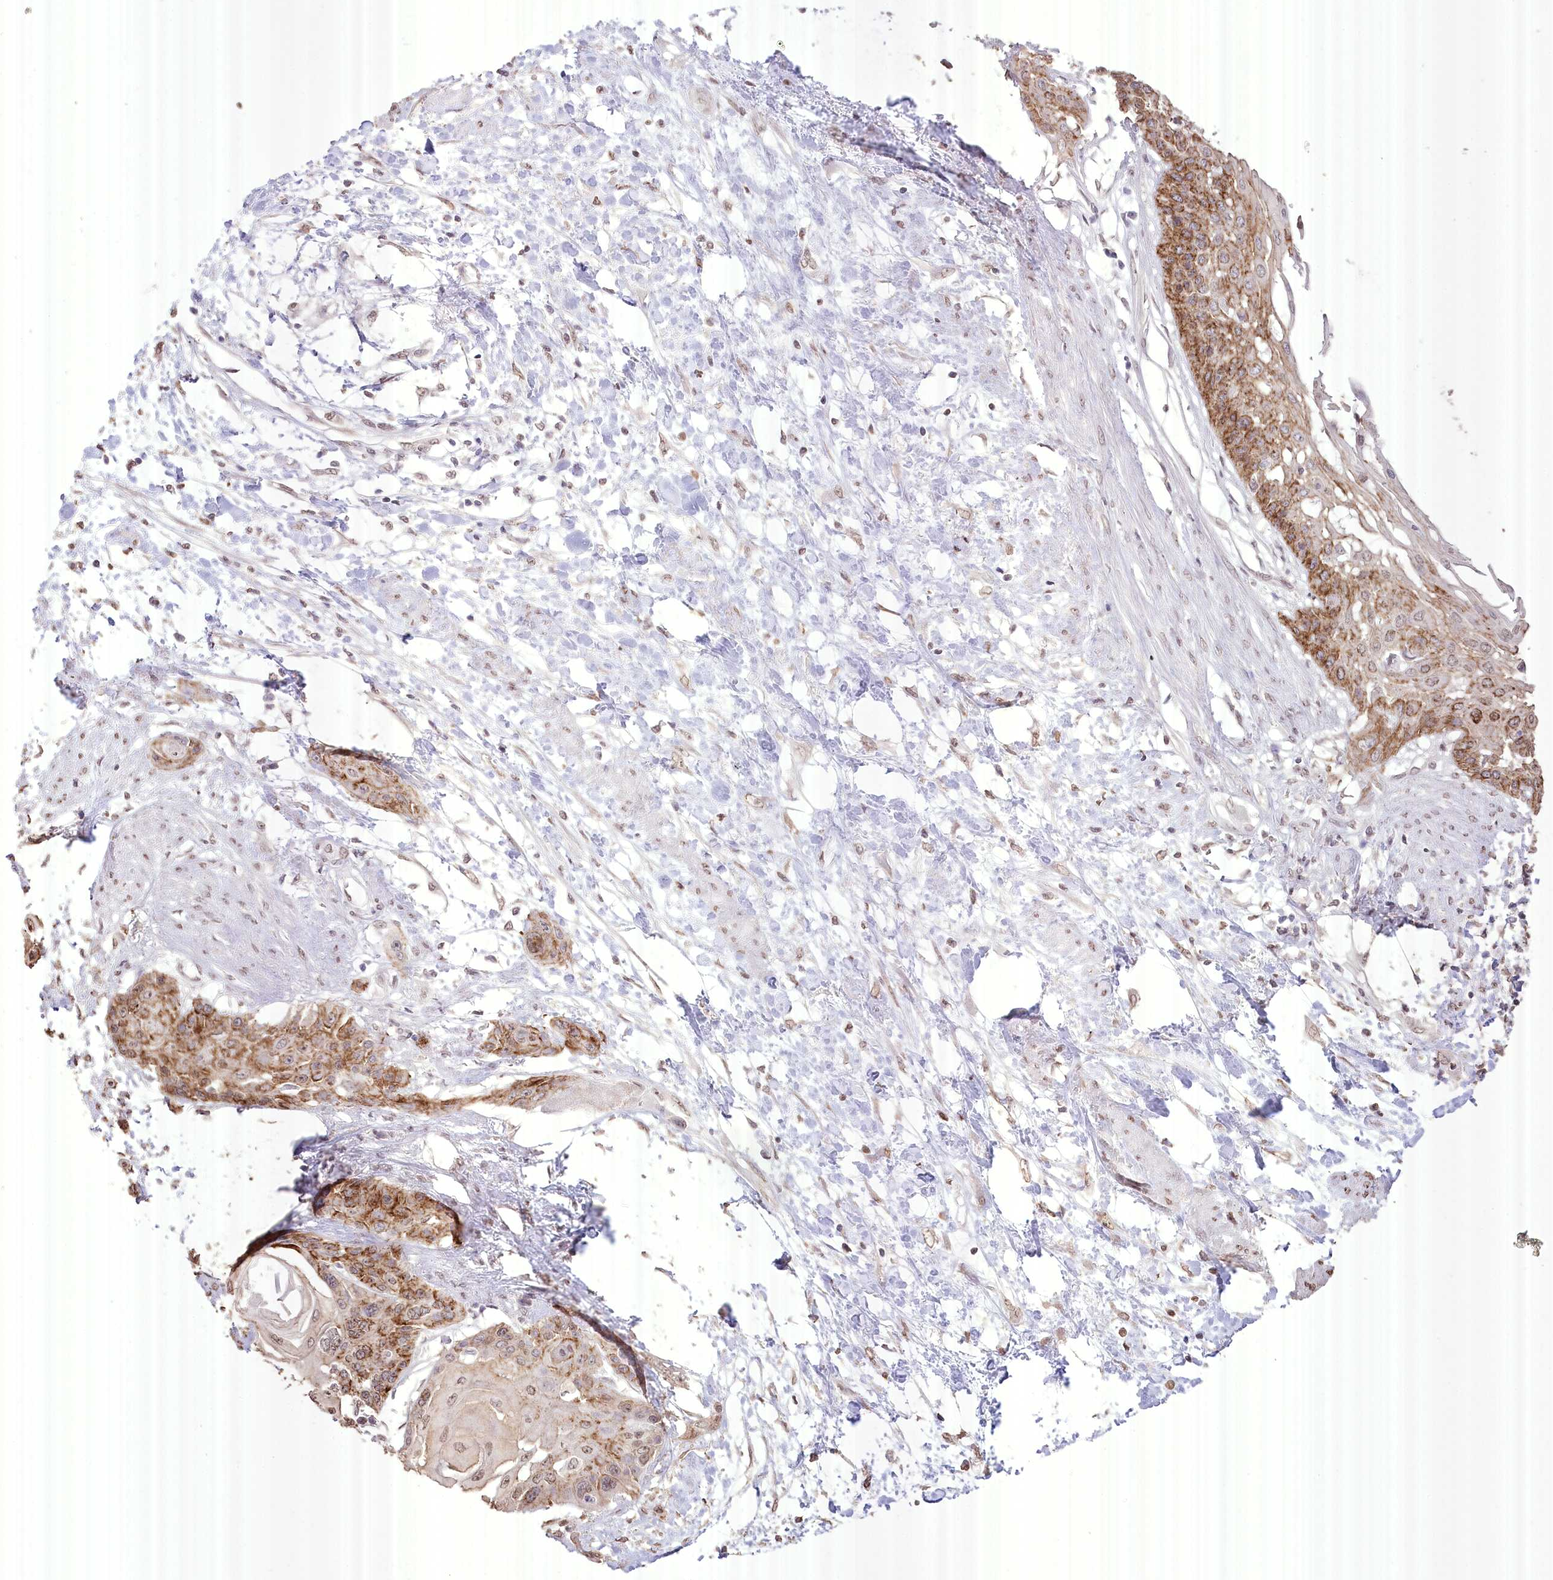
{"staining": {"intensity": "moderate", "quantity": ">75%", "location": "cytoplasmic/membranous"}, "tissue": "cervical cancer", "cell_type": "Tumor cells", "image_type": "cancer", "snomed": [{"axis": "morphology", "description": "Squamous cell carcinoma, NOS"}, {"axis": "topography", "description": "Cervix"}], "caption": "Protein expression analysis of cervical cancer (squamous cell carcinoma) reveals moderate cytoplasmic/membranous staining in approximately >75% of tumor cells. (IHC, brightfield microscopy, high magnification).", "gene": "SLC39A10", "patient": {"sex": "female", "age": 57}}